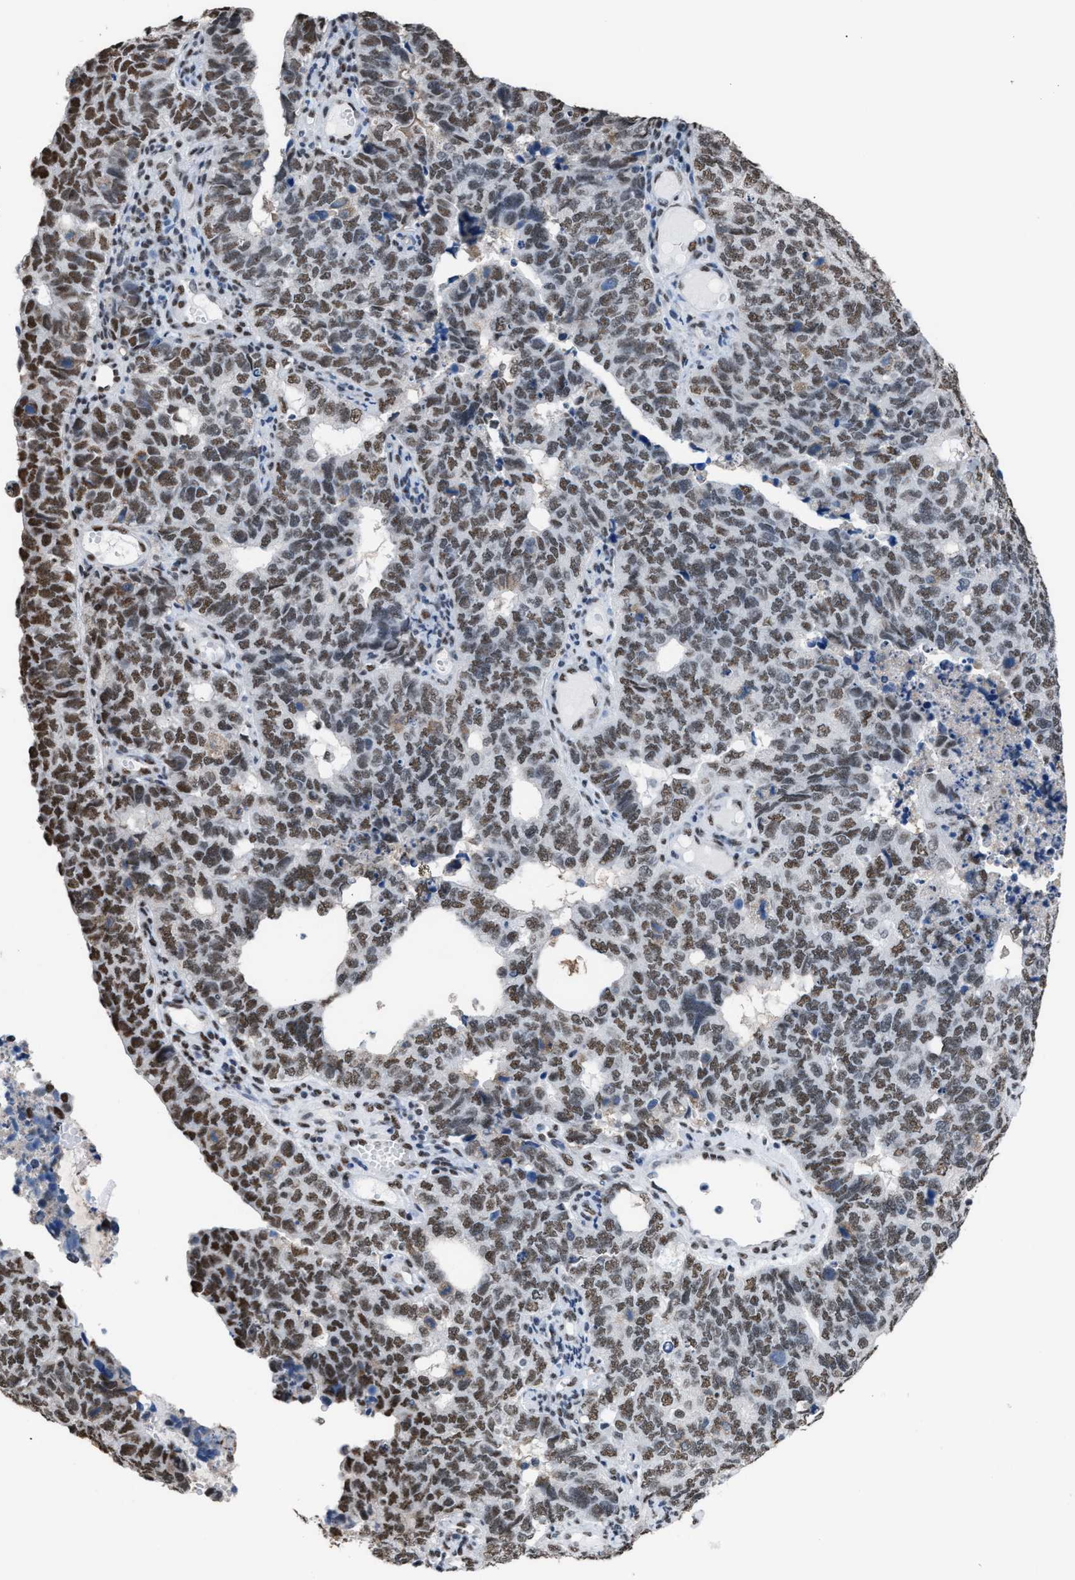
{"staining": {"intensity": "moderate", "quantity": ">75%", "location": "nuclear"}, "tissue": "cervical cancer", "cell_type": "Tumor cells", "image_type": "cancer", "snomed": [{"axis": "morphology", "description": "Squamous cell carcinoma, NOS"}, {"axis": "topography", "description": "Cervix"}], "caption": "The immunohistochemical stain highlights moderate nuclear staining in tumor cells of cervical squamous cell carcinoma tissue.", "gene": "CCAR2", "patient": {"sex": "female", "age": 63}}